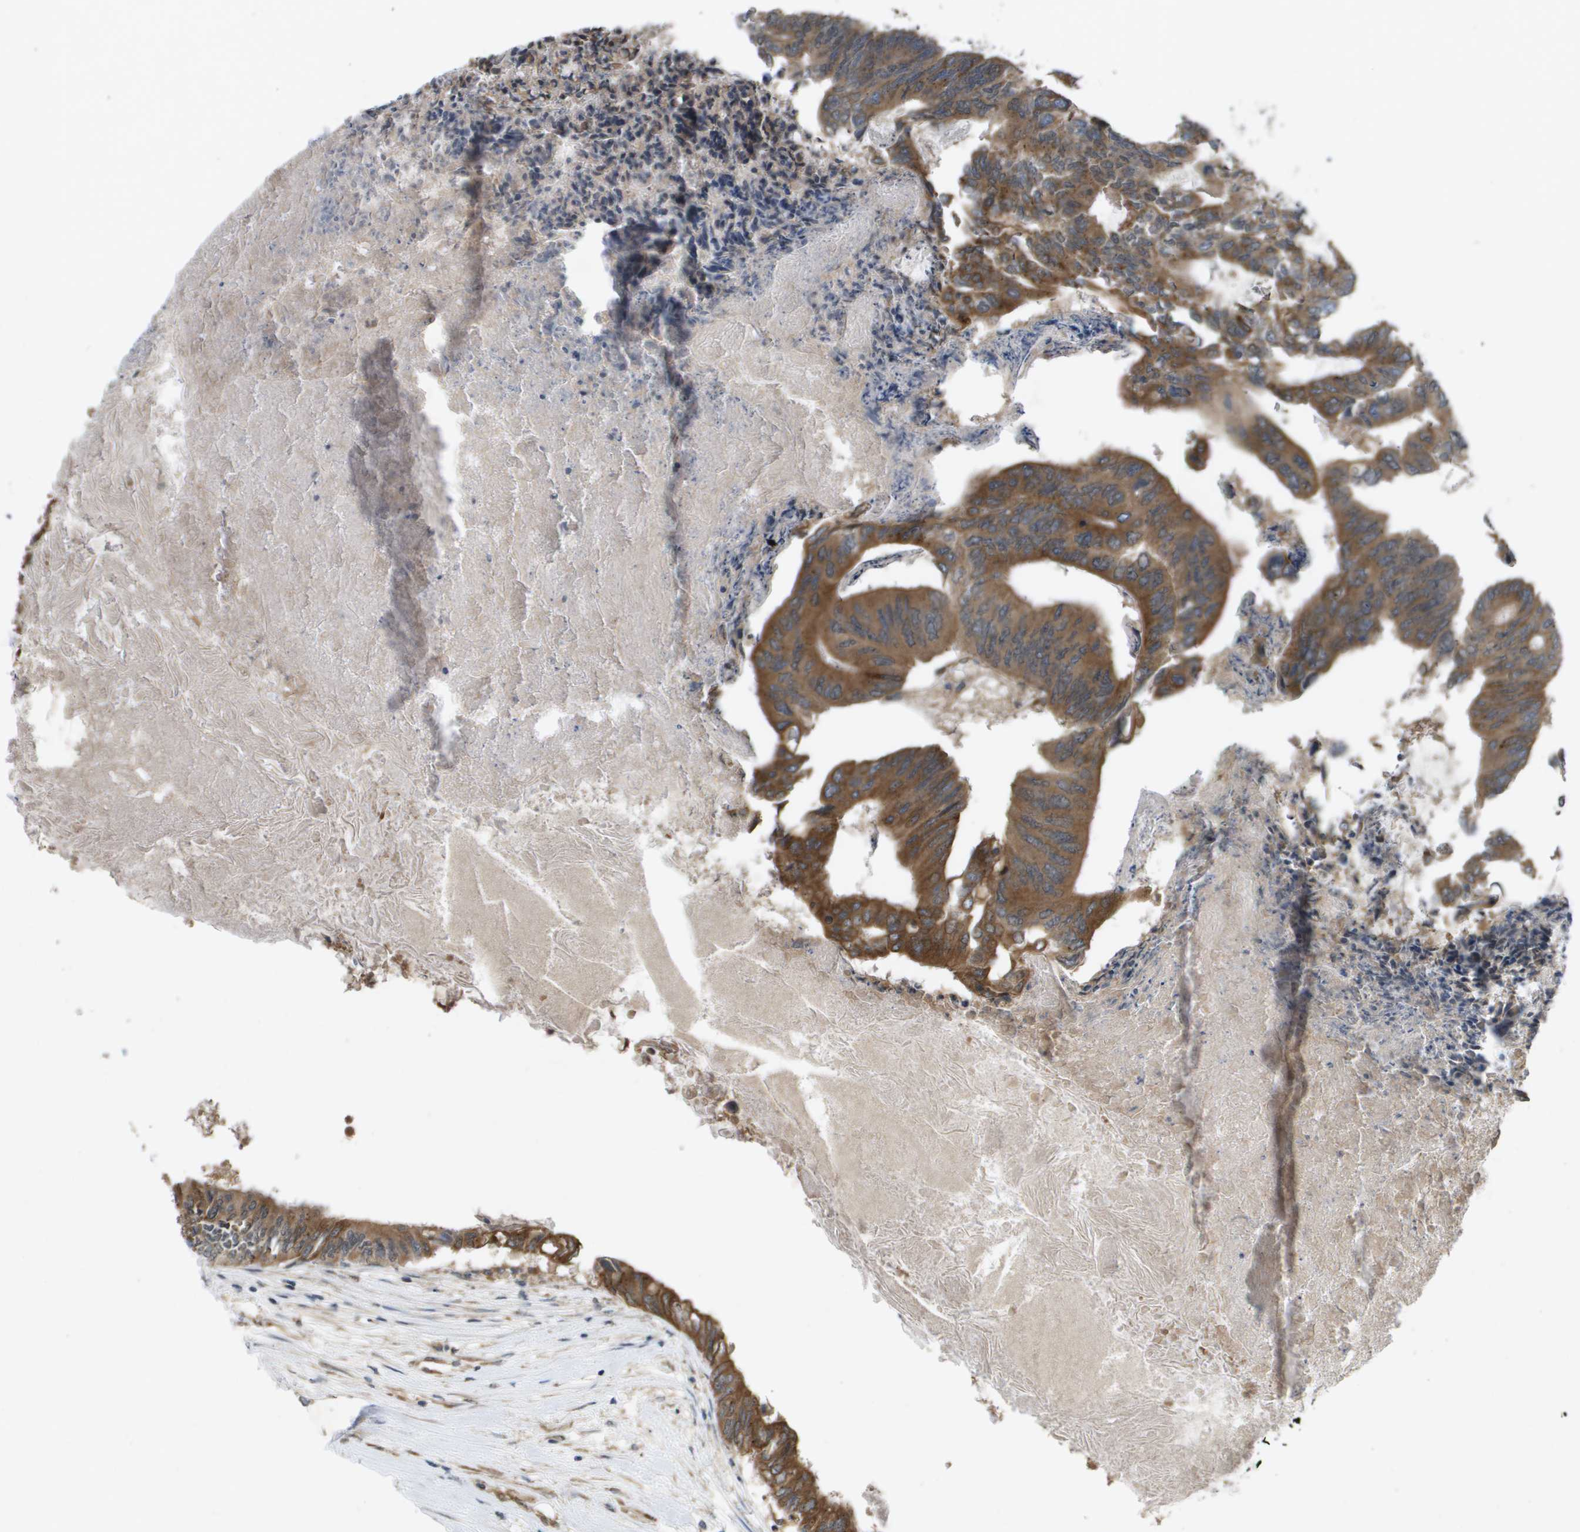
{"staining": {"intensity": "strong", "quantity": ">75%", "location": "cytoplasmic/membranous"}, "tissue": "colorectal cancer", "cell_type": "Tumor cells", "image_type": "cancer", "snomed": [{"axis": "morphology", "description": "Adenocarcinoma, NOS"}, {"axis": "topography", "description": "Rectum"}], "caption": "High-magnification brightfield microscopy of colorectal cancer (adenocarcinoma) stained with DAB (brown) and counterstained with hematoxylin (blue). tumor cells exhibit strong cytoplasmic/membranous positivity is seen in approximately>75% of cells. Ihc stains the protein in brown and the nuclei are stained blue.", "gene": "IFNLR1", "patient": {"sex": "male", "age": 63}}